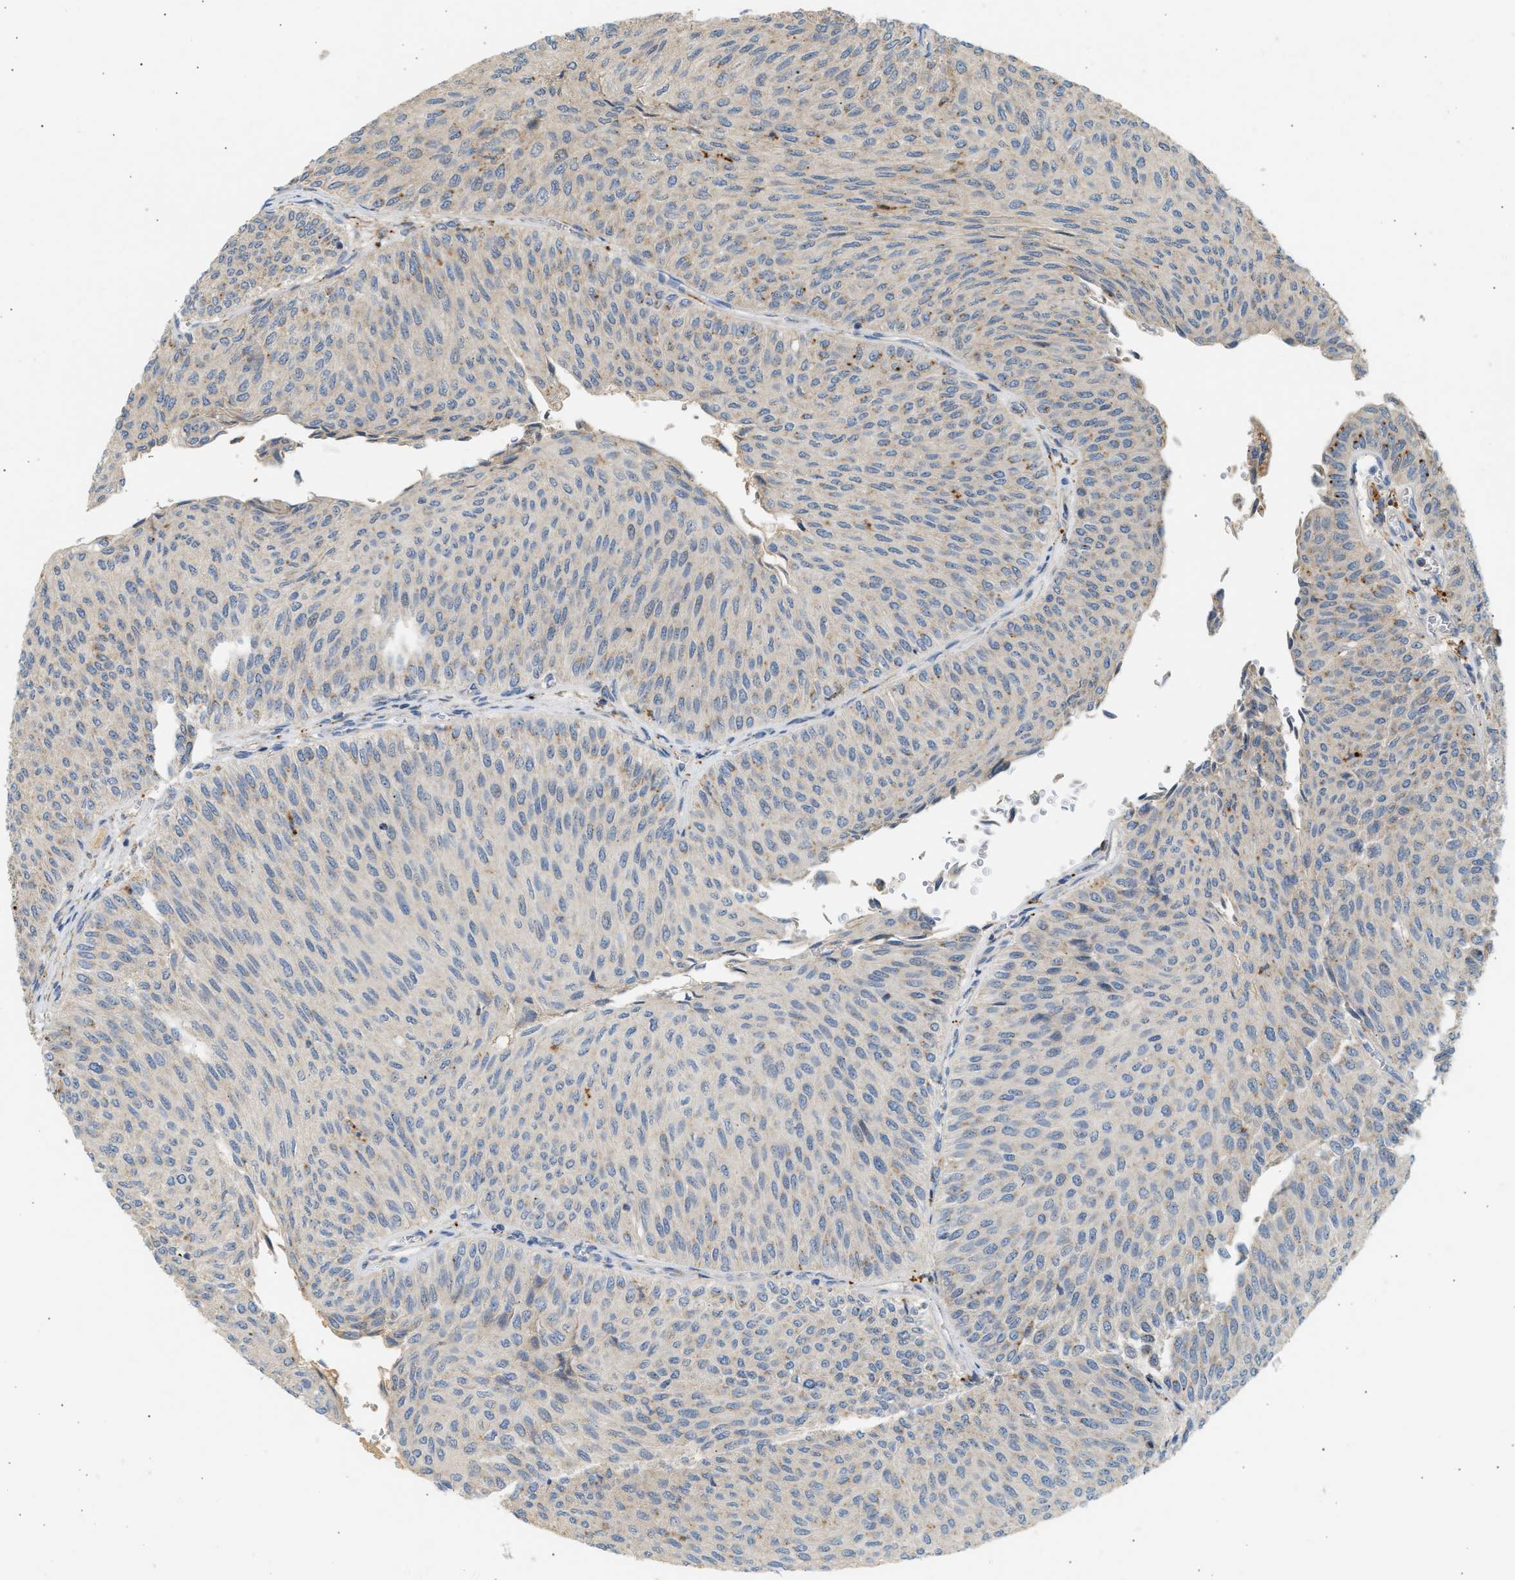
{"staining": {"intensity": "negative", "quantity": "none", "location": "none"}, "tissue": "urothelial cancer", "cell_type": "Tumor cells", "image_type": "cancer", "snomed": [{"axis": "morphology", "description": "Urothelial carcinoma, Low grade"}, {"axis": "topography", "description": "Urinary bladder"}], "caption": "The photomicrograph shows no staining of tumor cells in urothelial cancer.", "gene": "ENTHD1", "patient": {"sex": "male", "age": 78}}